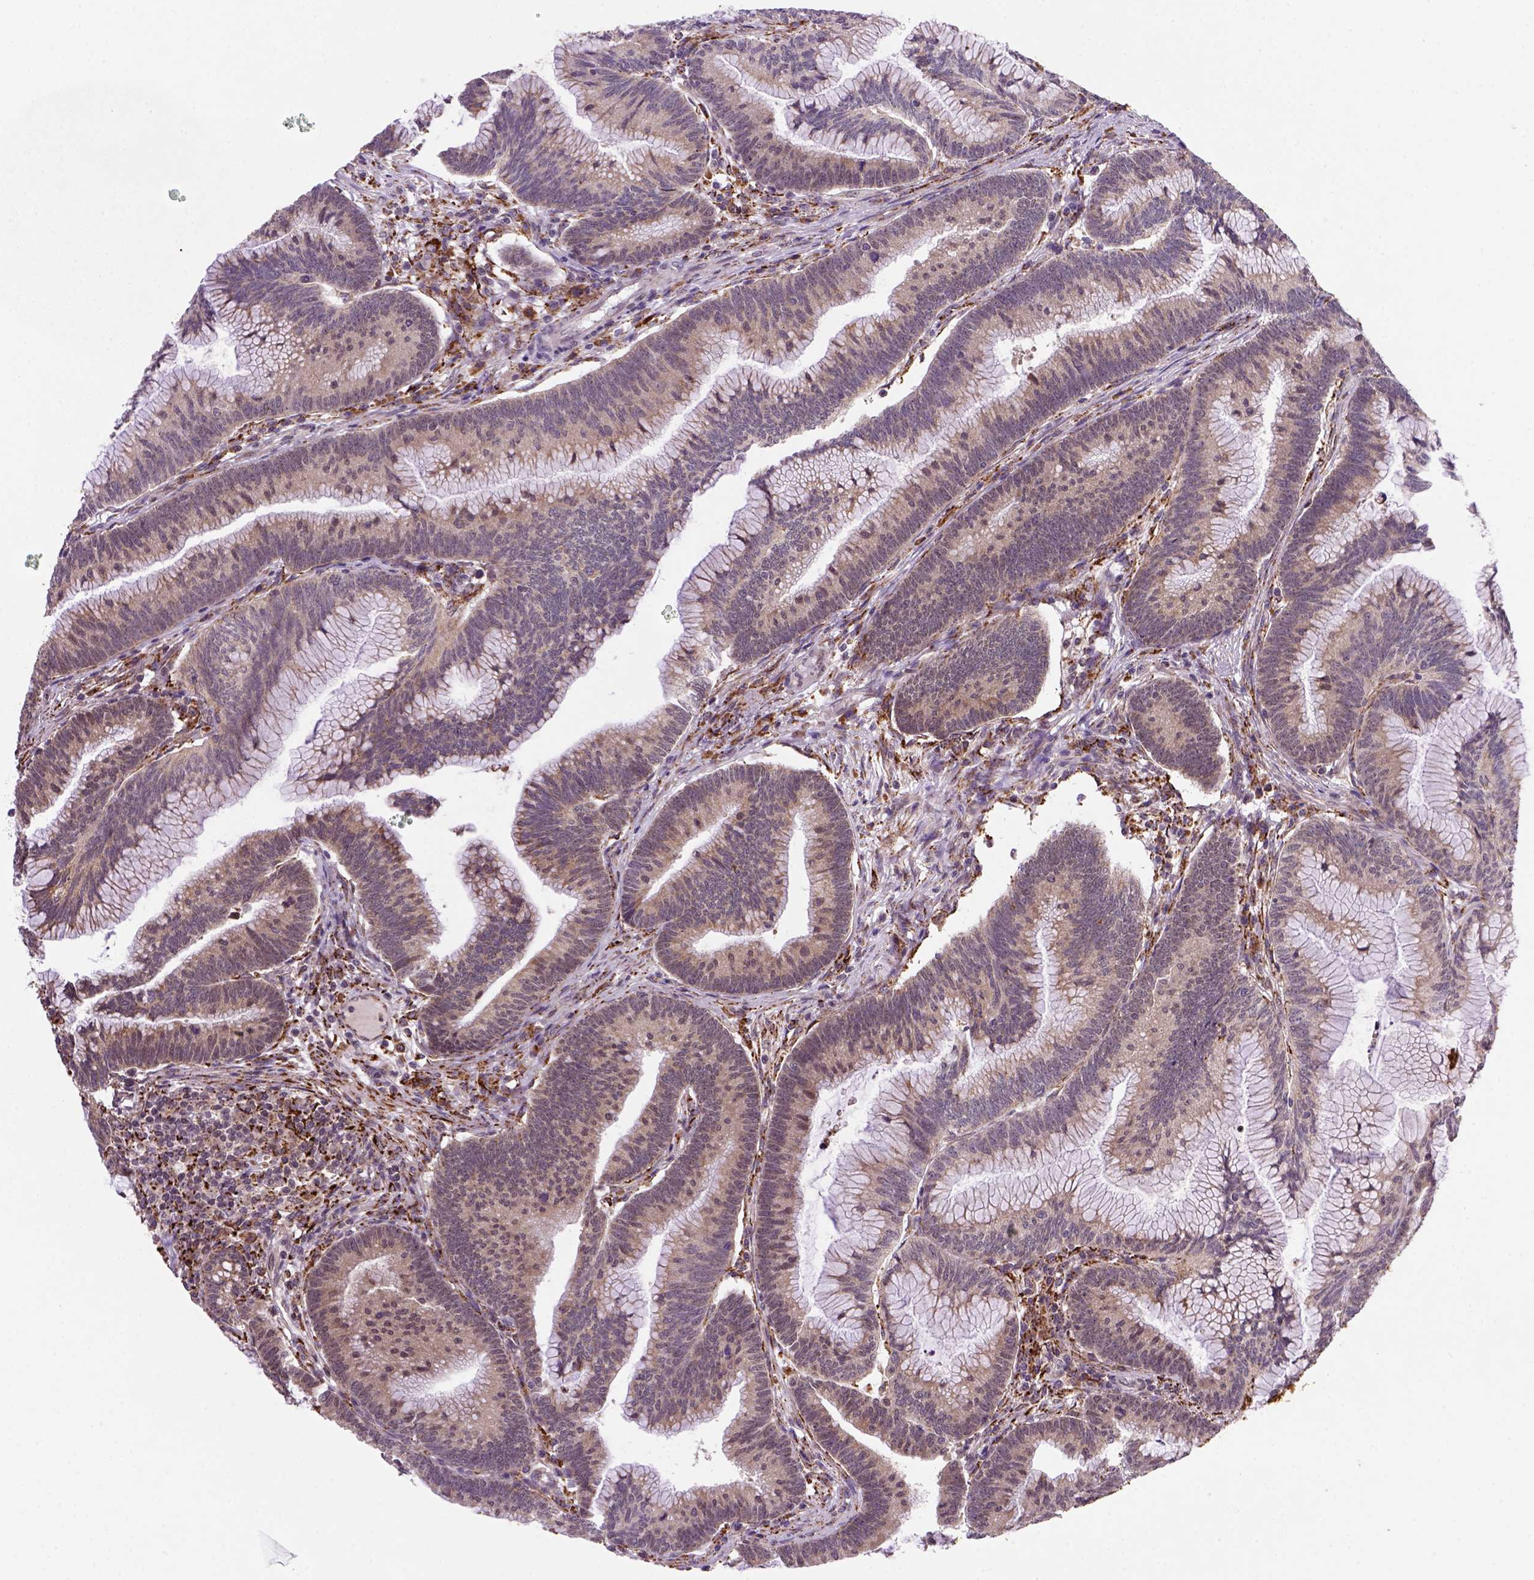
{"staining": {"intensity": "moderate", "quantity": ">75%", "location": "cytoplasmic/membranous"}, "tissue": "colorectal cancer", "cell_type": "Tumor cells", "image_type": "cancer", "snomed": [{"axis": "morphology", "description": "Adenocarcinoma, NOS"}, {"axis": "topography", "description": "Colon"}], "caption": "High-power microscopy captured an immunohistochemistry (IHC) histopathology image of colorectal cancer, revealing moderate cytoplasmic/membranous expression in approximately >75% of tumor cells.", "gene": "FZD7", "patient": {"sex": "female", "age": 78}}